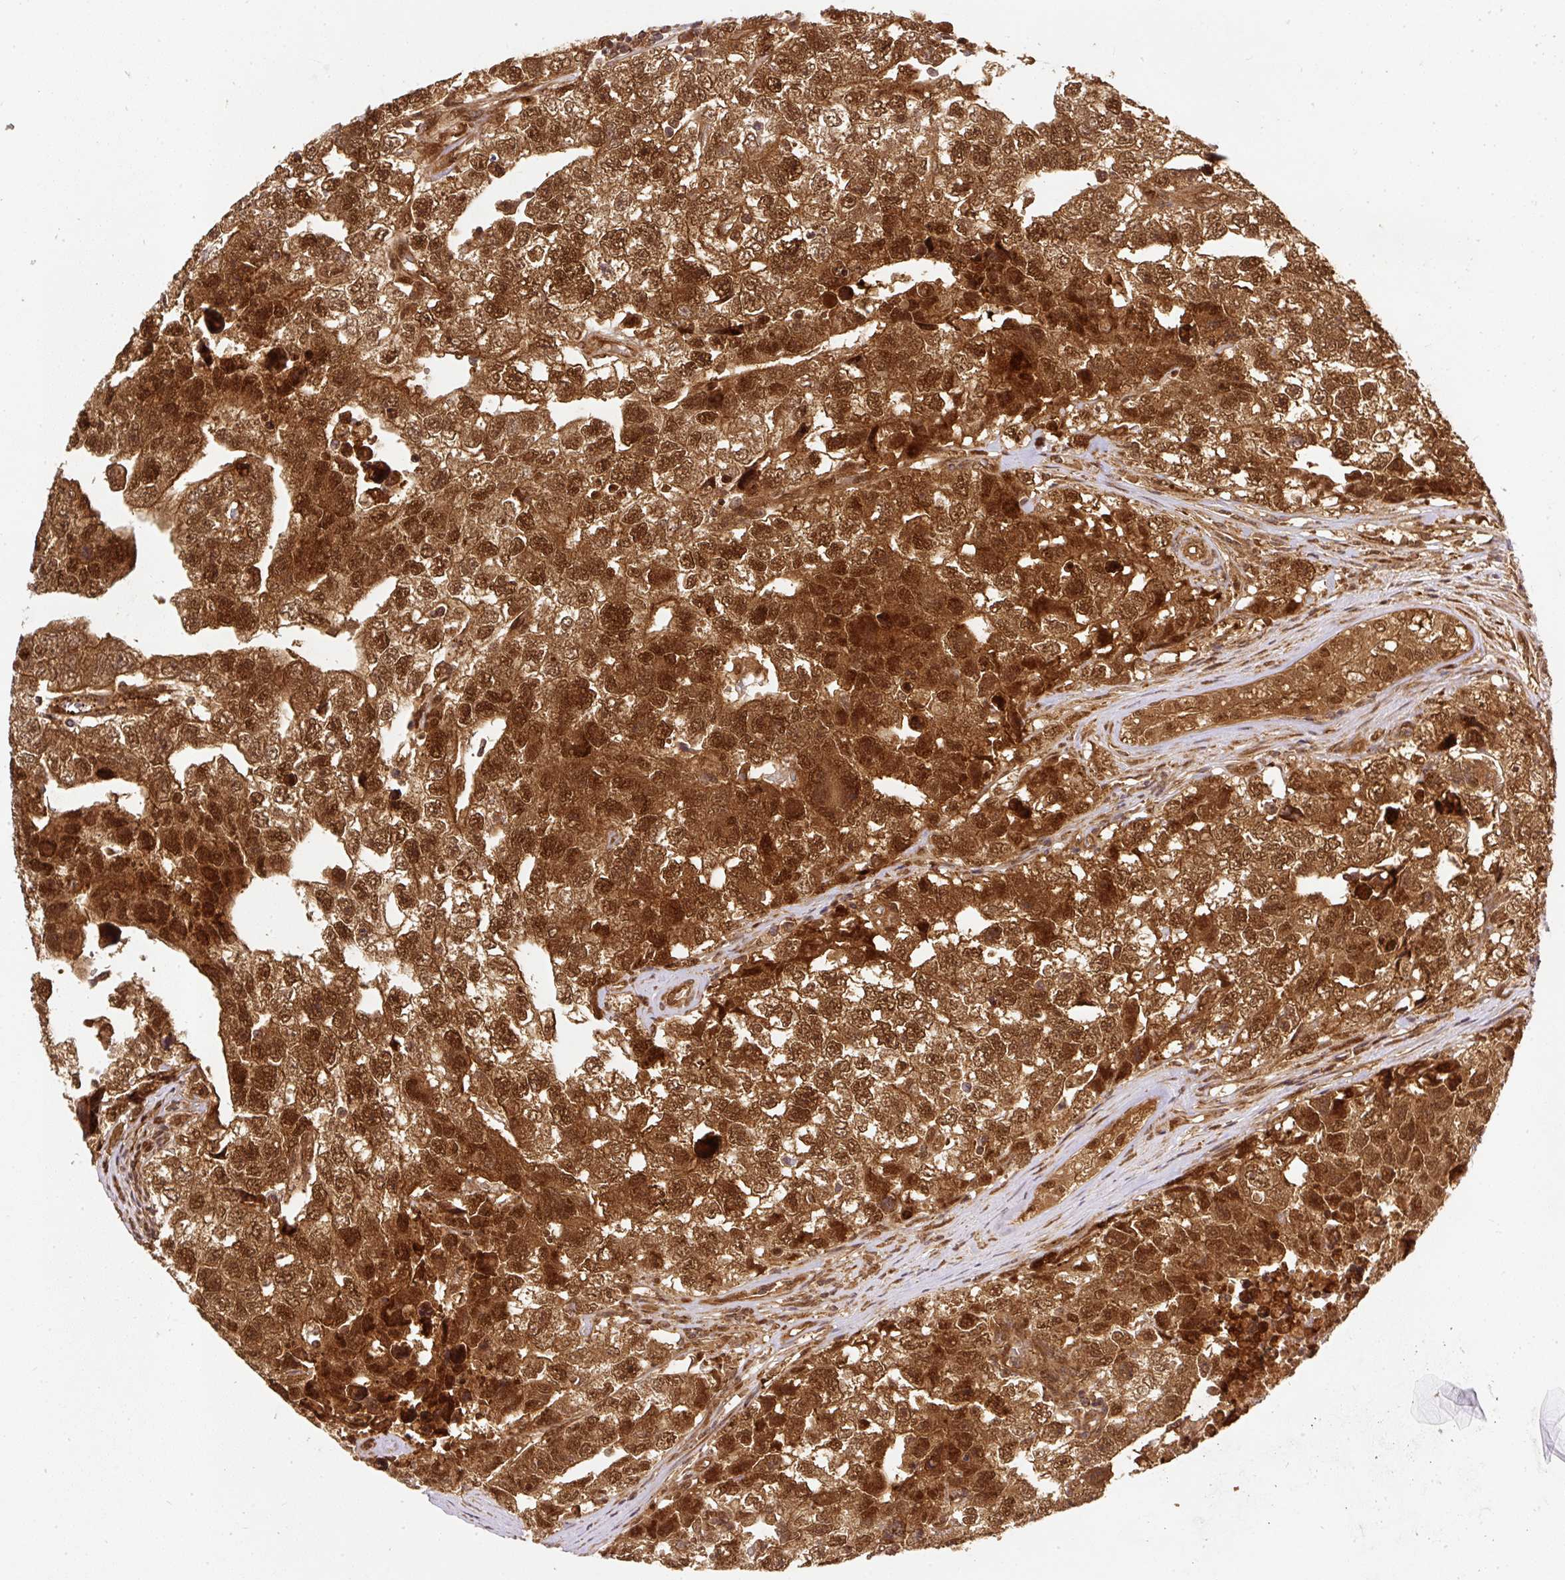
{"staining": {"intensity": "strong", "quantity": ">75%", "location": "cytoplasmic/membranous,nuclear"}, "tissue": "testis cancer", "cell_type": "Tumor cells", "image_type": "cancer", "snomed": [{"axis": "morphology", "description": "Carcinoma, Embryonal, NOS"}, {"axis": "topography", "description": "Testis"}], "caption": "A micrograph of human embryonal carcinoma (testis) stained for a protein shows strong cytoplasmic/membranous and nuclear brown staining in tumor cells.", "gene": "PSMD1", "patient": {"sex": "male", "age": 22}}